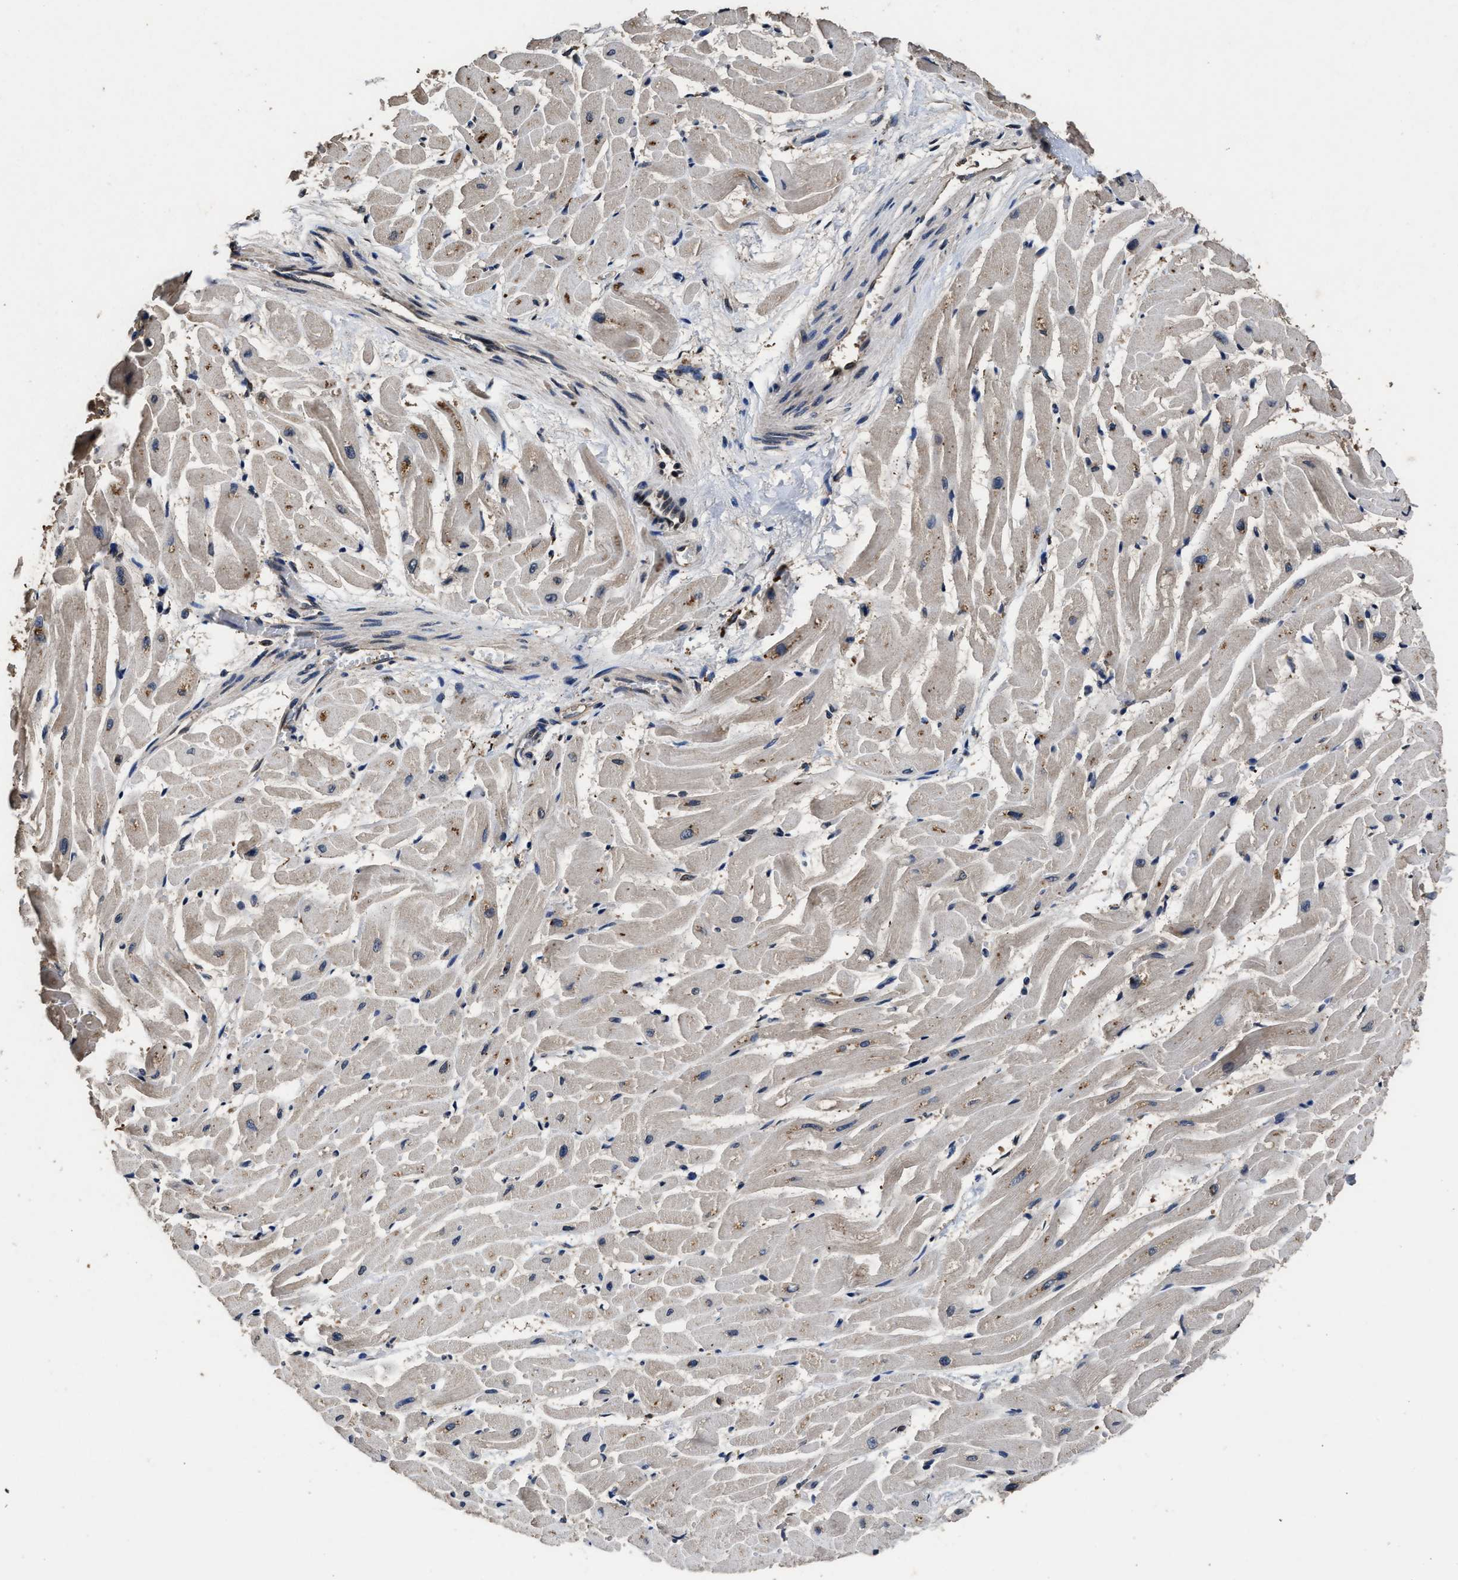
{"staining": {"intensity": "moderate", "quantity": ">75%", "location": "cytoplasmic/membranous"}, "tissue": "heart muscle", "cell_type": "Cardiomyocytes", "image_type": "normal", "snomed": [{"axis": "morphology", "description": "Normal tissue, NOS"}, {"axis": "topography", "description": "Heart"}], "caption": "Immunohistochemical staining of normal human heart muscle shows moderate cytoplasmic/membranous protein staining in about >75% of cardiomyocytes. Nuclei are stained in blue.", "gene": "EBAG9", "patient": {"sex": "male", "age": 45}}